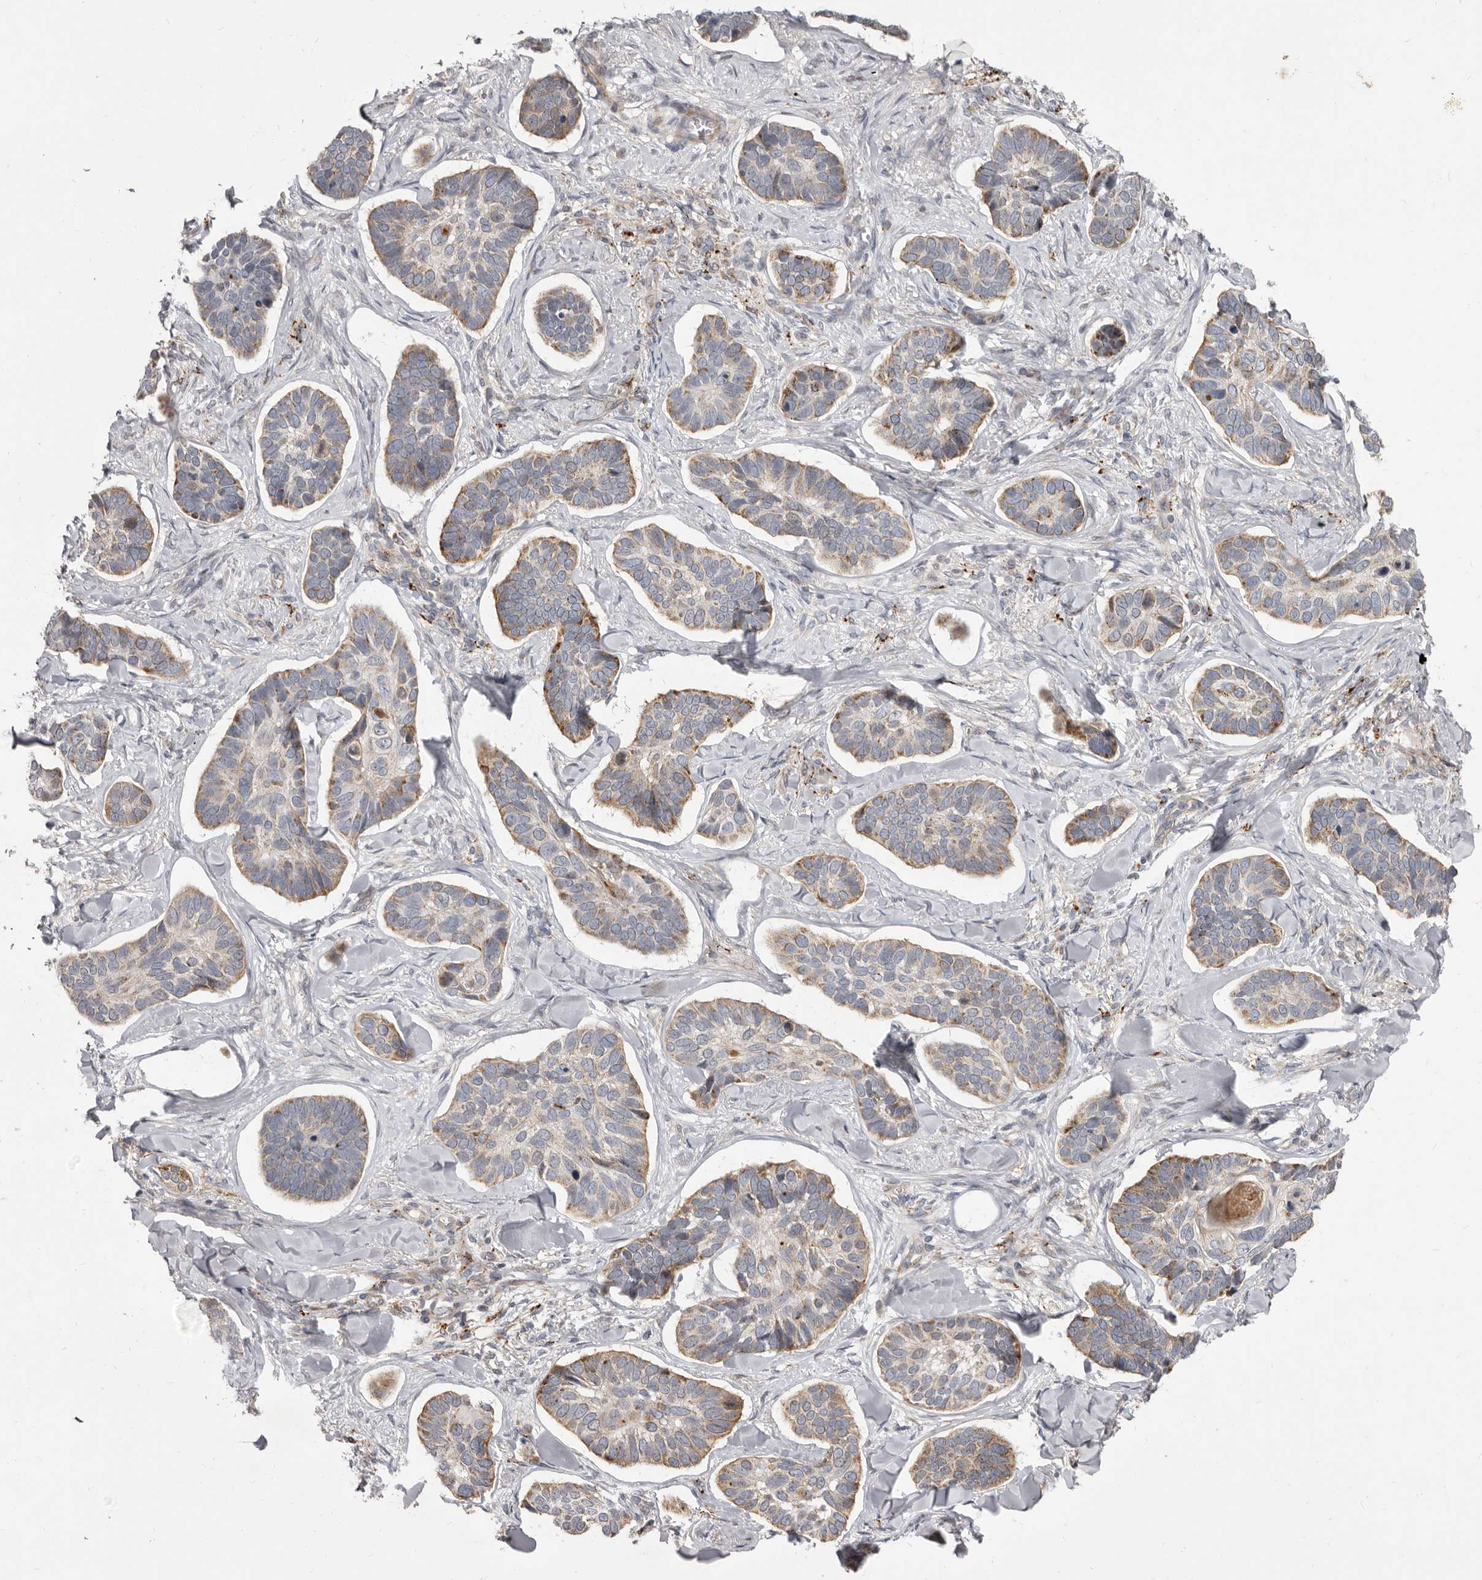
{"staining": {"intensity": "weak", "quantity": "25%-75%", "location": "cytoplasmic/membranous"}, "tissue": "skin cancer", "cell_type": "Tumor cells", "image_type": "cancer", "snomed": [{"axis": "morphology", "description": "Basal cell carcinoma"}, {"axis": "topography", "description": "Skin"}], "caption": "A photomicrograph of human skin cancer stained for a protein reveals weak cytoplasmic/membranous brown staining in tumor cells.", "gene": "SMC4", "patient": {"sex": "male", "age": 62}}